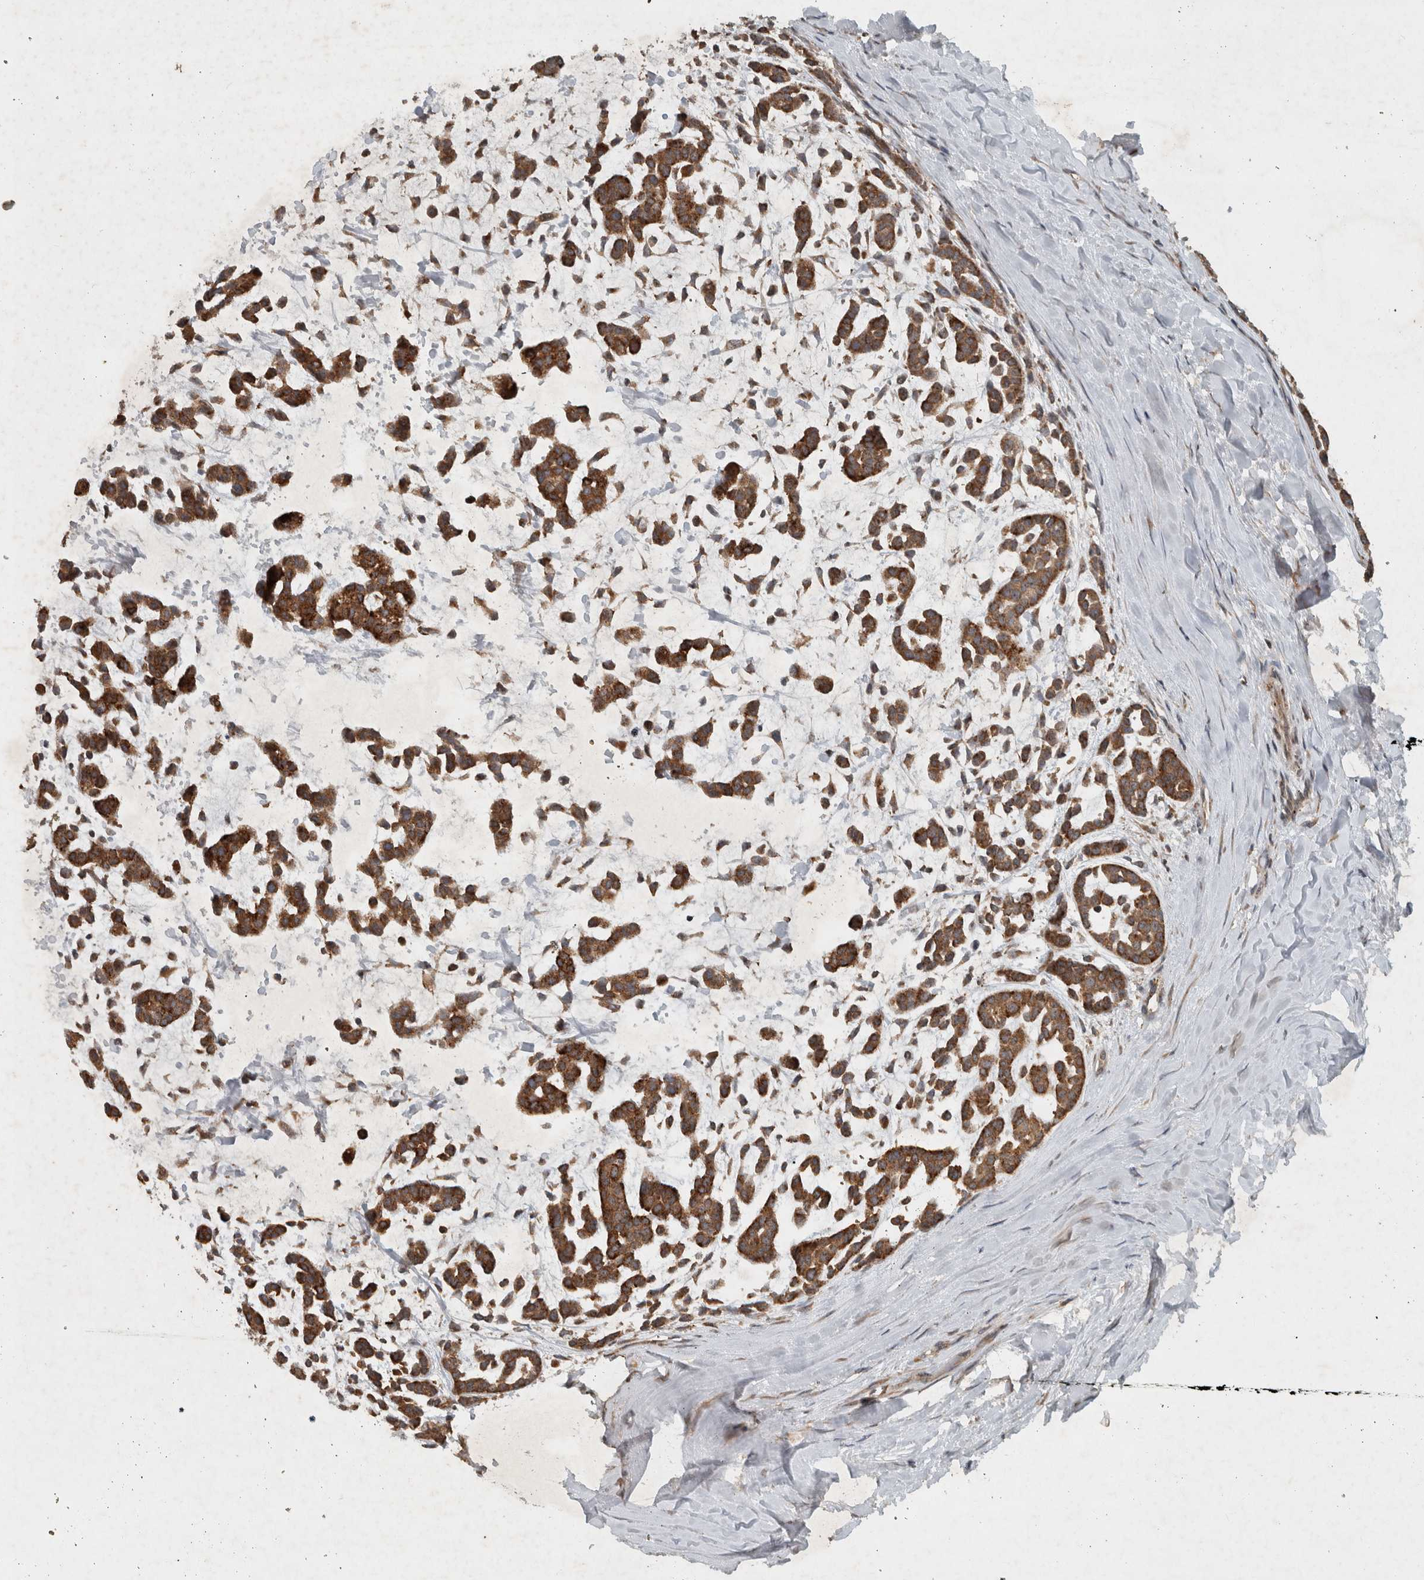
{"staining": {"intensity": "strong", "quantity": ">75%", "location": "cytoplasmic/membranous"}, "tissue": "head and neck cancer", "cell_type": "Tumor cells", "image_type": "cancer", "snomed": [{"axis": "morphology", "description": "Adenocarcinoma, NOS"}, {"axis": "morphology", "description": "Adenoma, NOS"}, {"axis": "topography", "description": "Head-Neck"}], "caption": "Tumor cells display strong cytoplasmic/membranous expression in approximately >75% of cells in head and neck adenoma.", "gene": "GPR137B", "patient": {"sex": "female", "age": 55}}